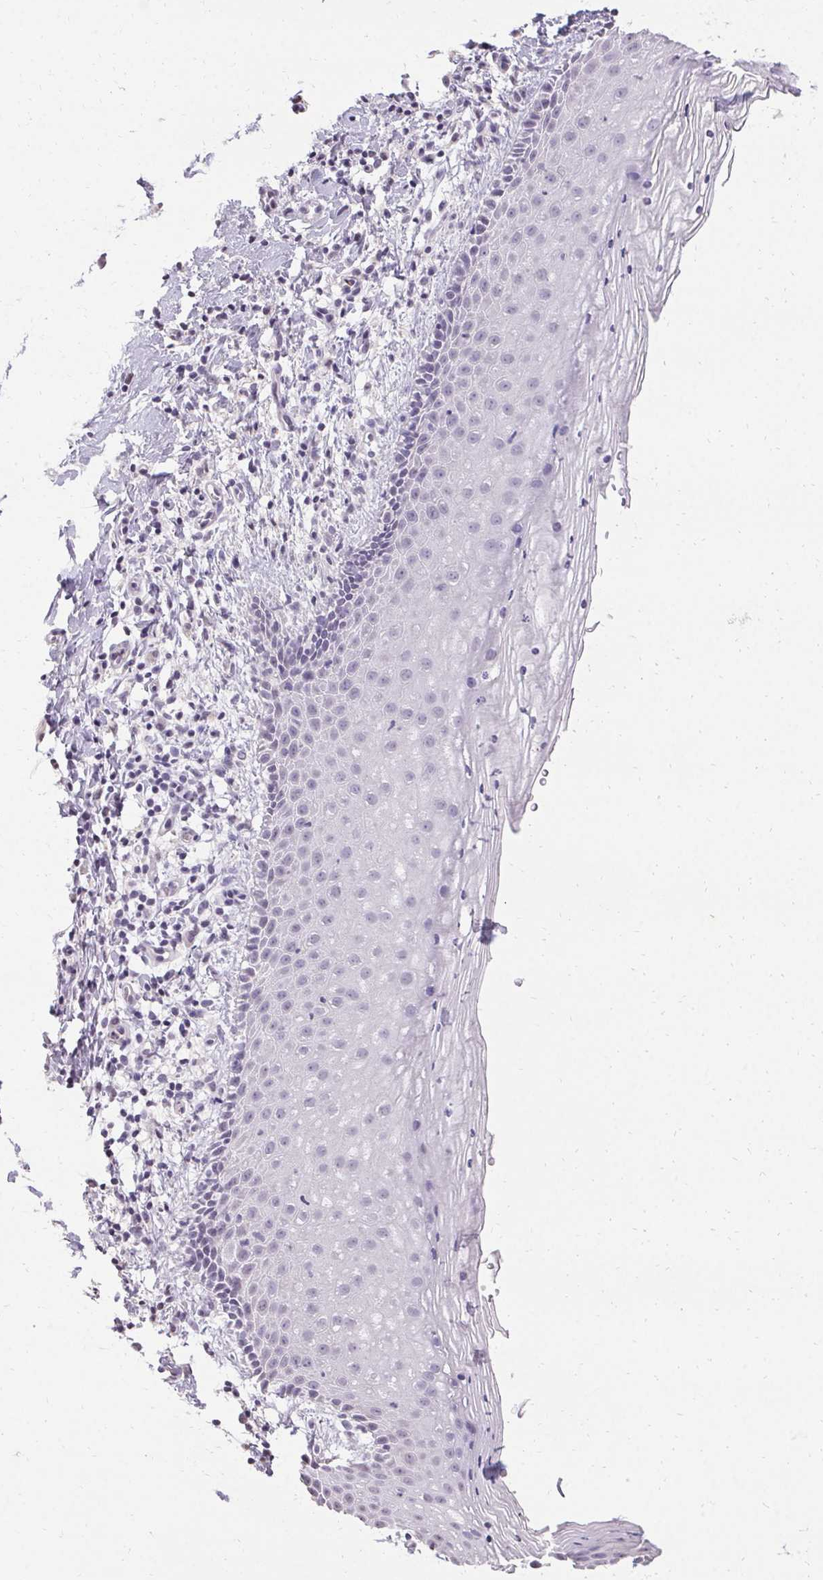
{"staining": {"intensity": "negative", "quantity": "none", "location": "none"}, "tissue": "vagina", "cell_type": "Squamous epithelial cells", "image_type": "normal", "snomed": [{"axis": "morphology", "description": "Normal tissue, NOS"}, {"axis": "topography", "description": "Vagina"}], "caption": "The image shows no staining of squamous epithelial cells in unremarkable vagina.", "gene": "PMEL", "patient": {"sex": "female", "age": 51}}